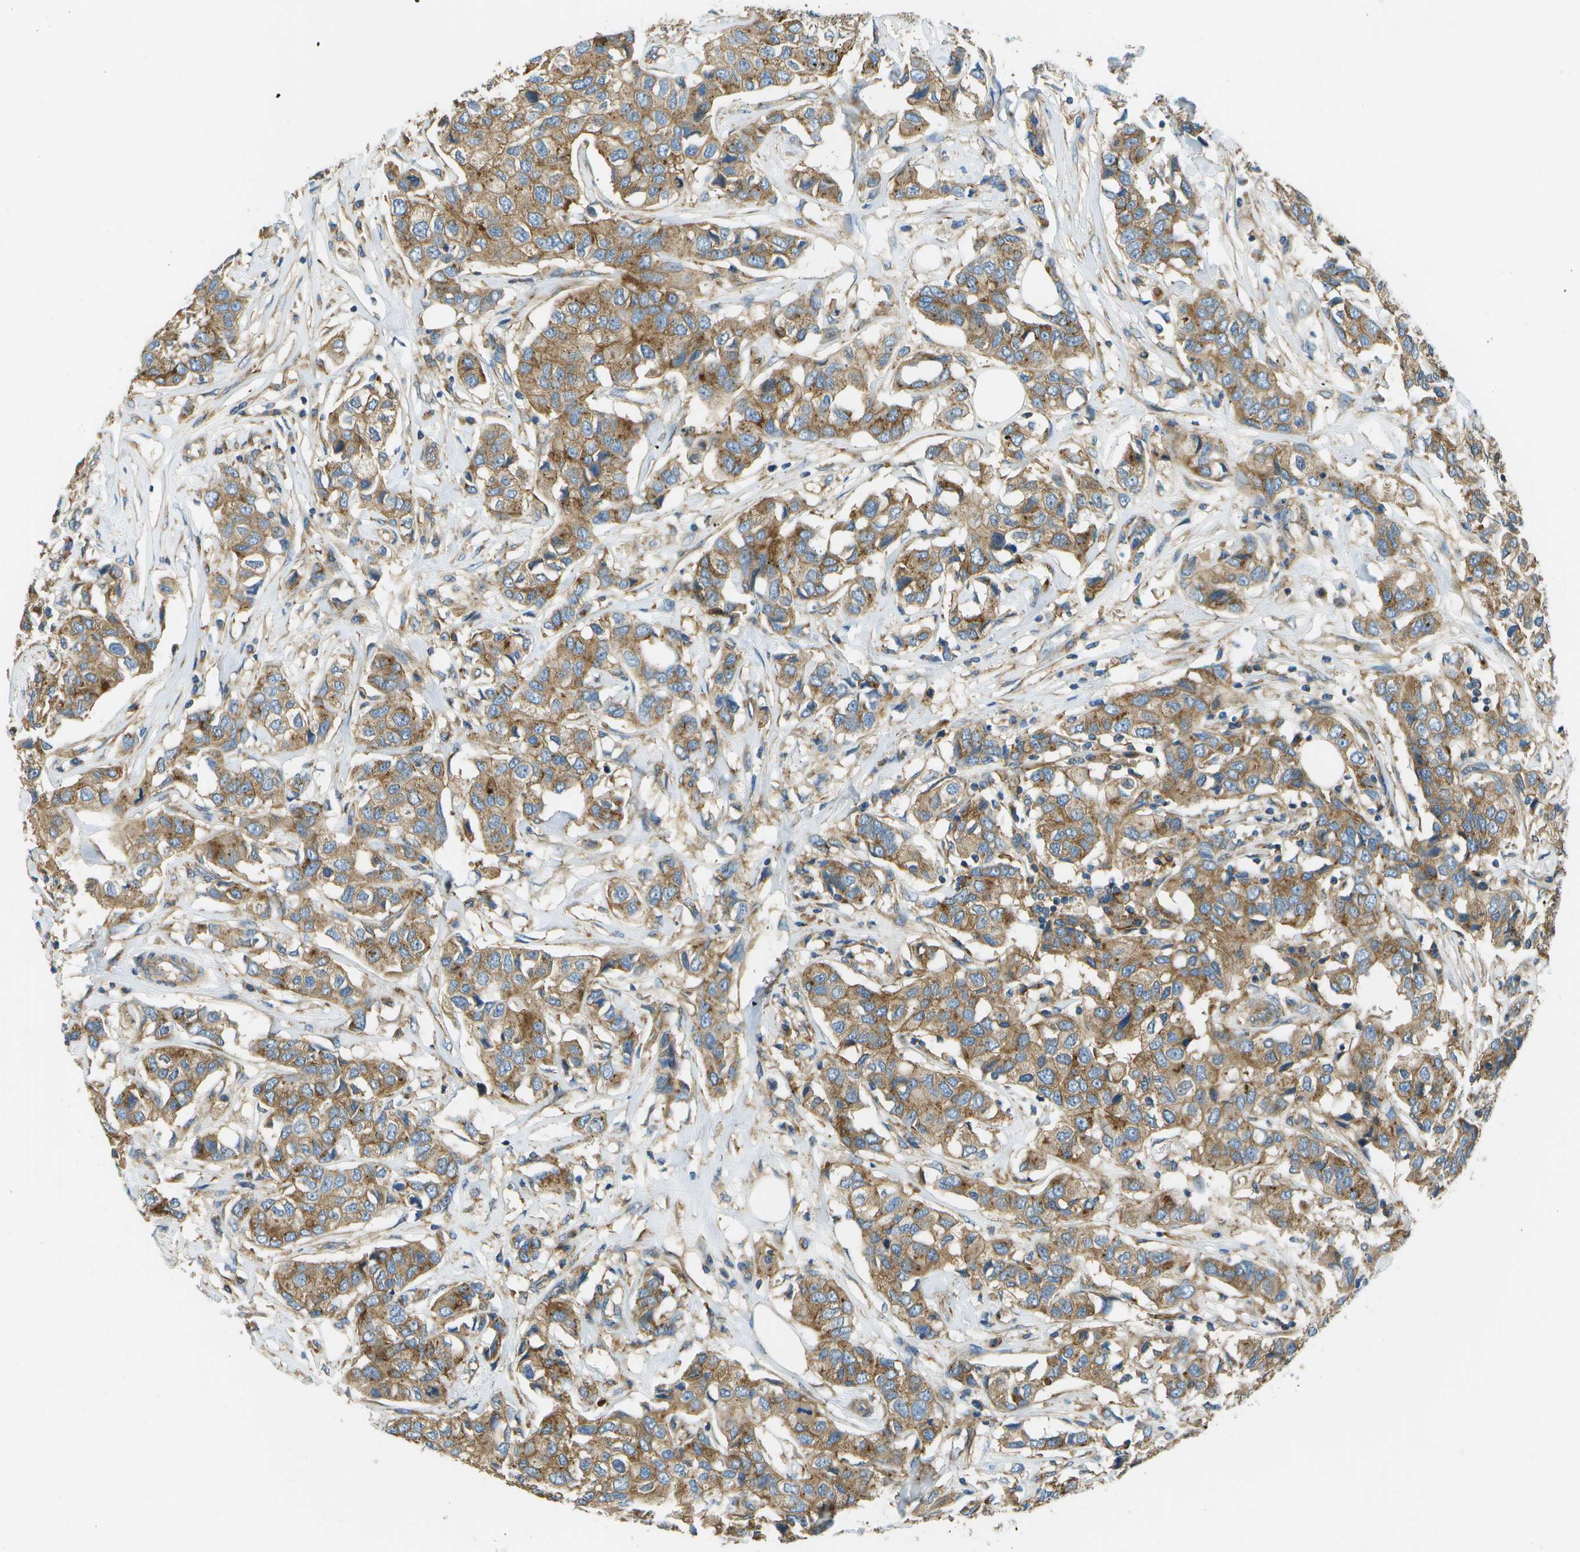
{"staining": {"intensity": "moderate", "quantity": ">75%", "location": "cytoplasmic/membranous"}, "tissue": "breast cancer", "cell_type": "Tumor cells", "image_type": "cancer", "snomed": [{"axis": "morphology", "description": "Duct carcinoma"}, {"axis": "topography", "description": "Breast"}], "caption": "A brown stain labels moderate cytoplasmic/membranous expression of a protein in human breast cancer (invasive ductal carcinoma) tumor cells.", "gene": "CLTC", "patient": {"sex": "female", "age": 80}}